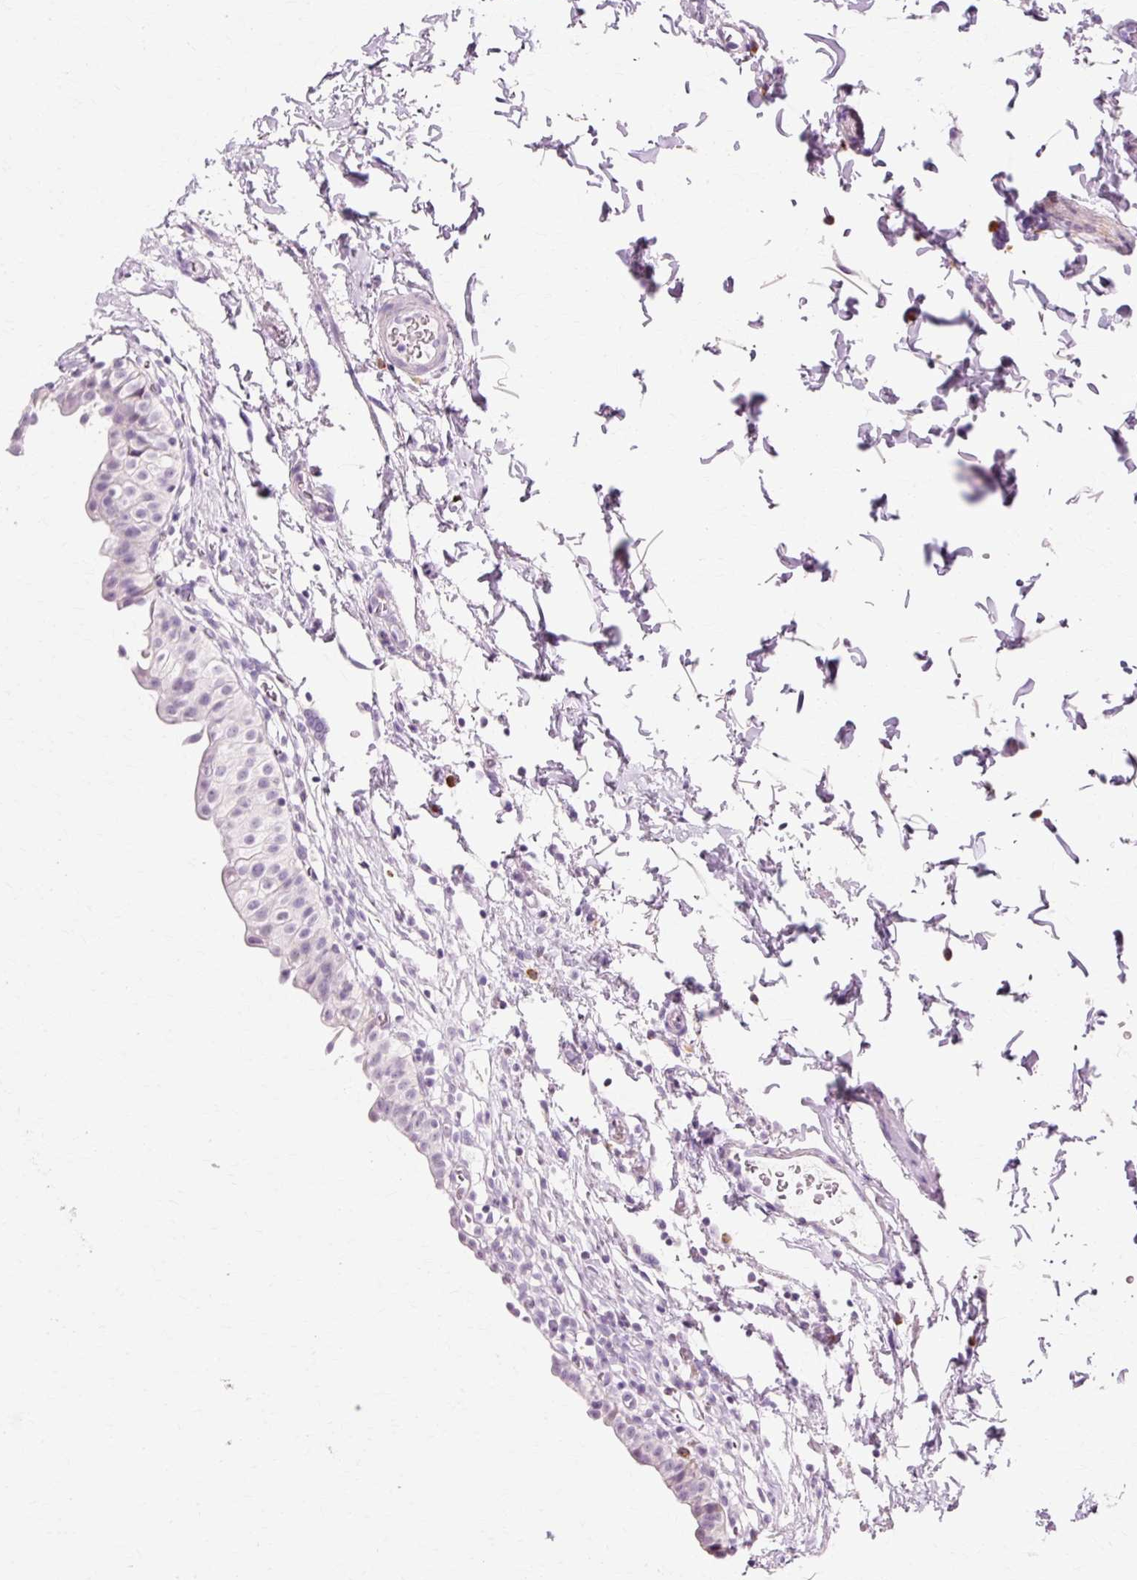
{"staining": {"intensity": "negative", "quantity": "none", "location": "none"}, "tissue": "urinary bladder", "cell_type": "Urothelial cells", "image_type": "normal", "snomed": [{"axis": "morphology", "description": "Normal tissue, NOS"}, {"axis": "topography", "description": "Urinary bladder"}, {"axis": "topography", "description": "Peripheral nerve tissue"}], "caption": "DAB (3,3'-diaminobenzidine) immunohistochemical staining of normal urinary bladder shows no significant positivity in urothelial cells.", "gene": "VN1R2", "patient": {"sex": "male", "age": 55}}